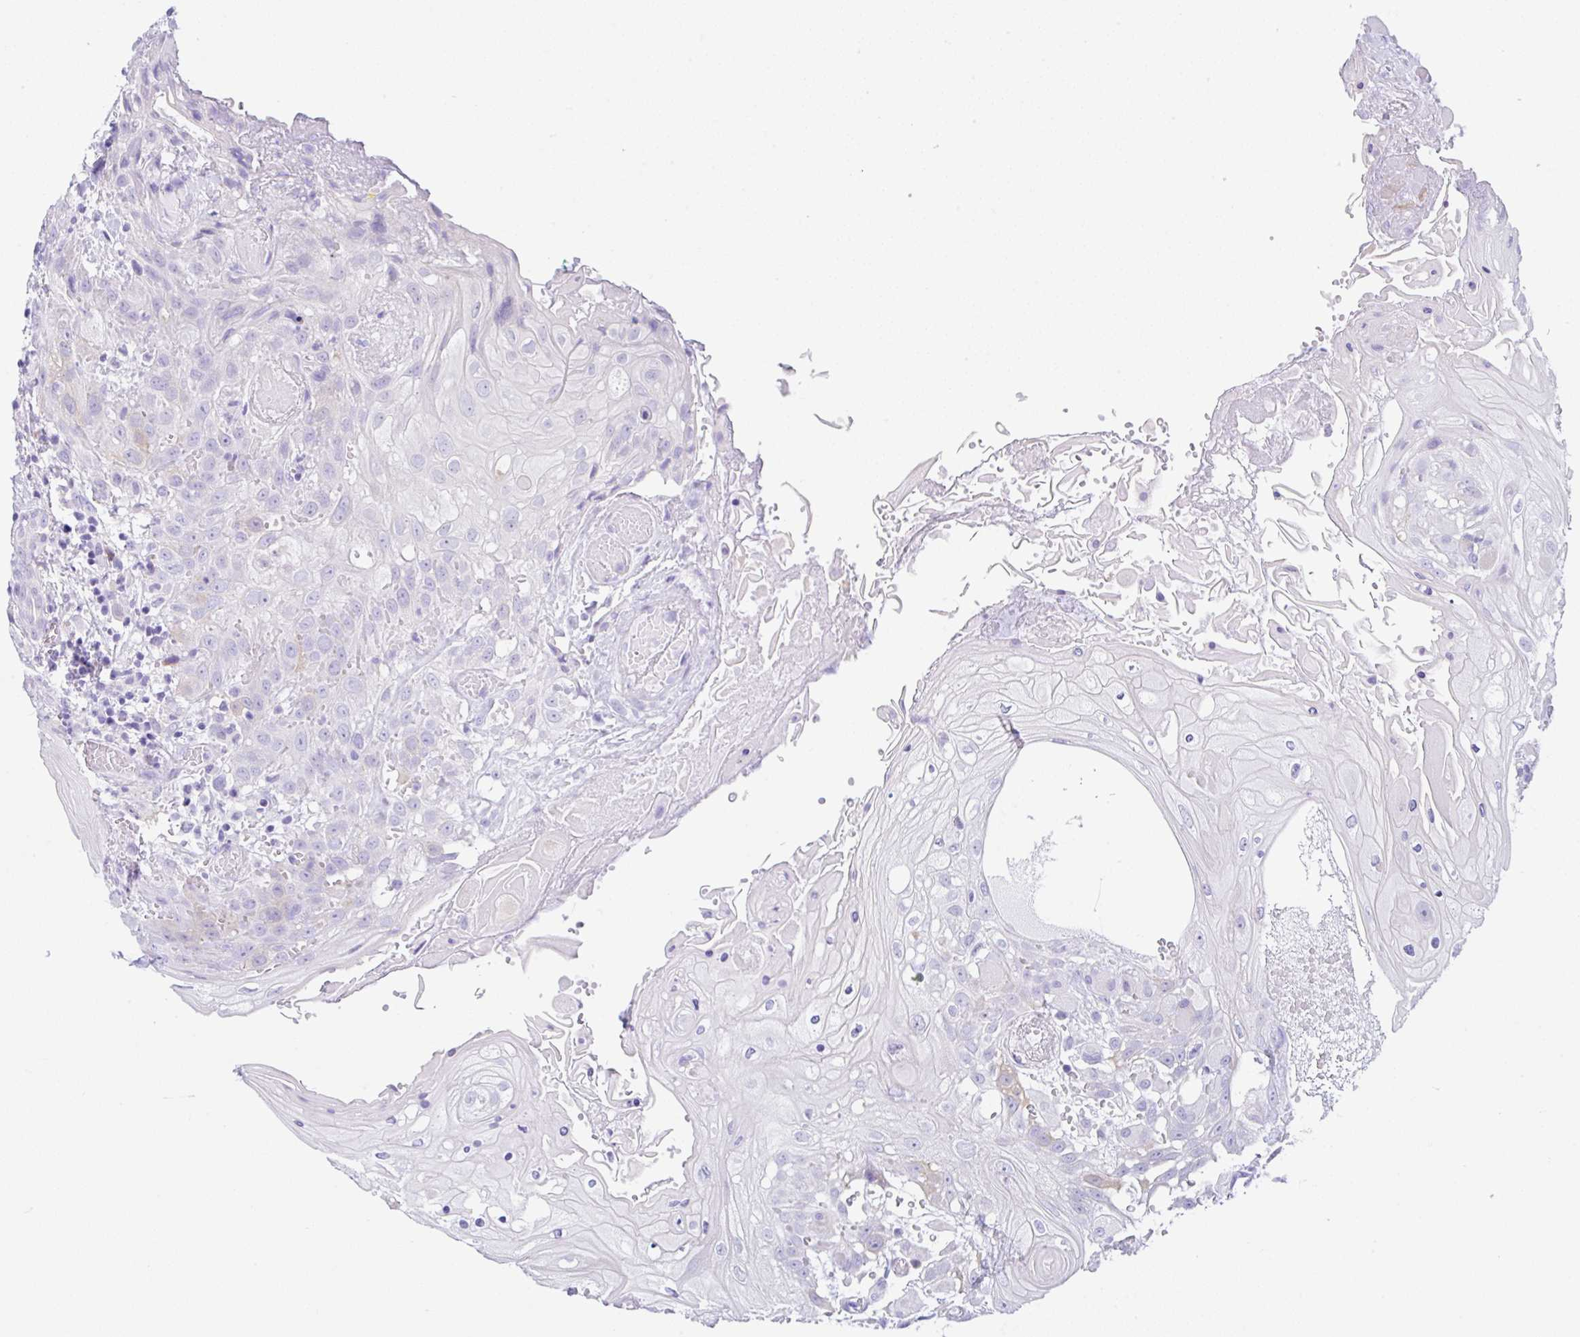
{"staining": {"intensity": "weak", "quantity": "<25%", "location": "cytoplasmic/membranous"}, "tissue": "head and neck cancer", "cell_type": "Tumor cells", "image_type": "cancer", "snomed": [{"axis": "morphology", "description": "Squamous cell carcinoma, NOS"}, {"axis": "topography", "description": "Head-Neck"}], "caption": "Head and neck squamous cell carcinoma was stained to show a protein in brown. There is no significant expression in tumor cells.", "gene": "RRM2", "patient": {"sex": "female", "age": 43}}